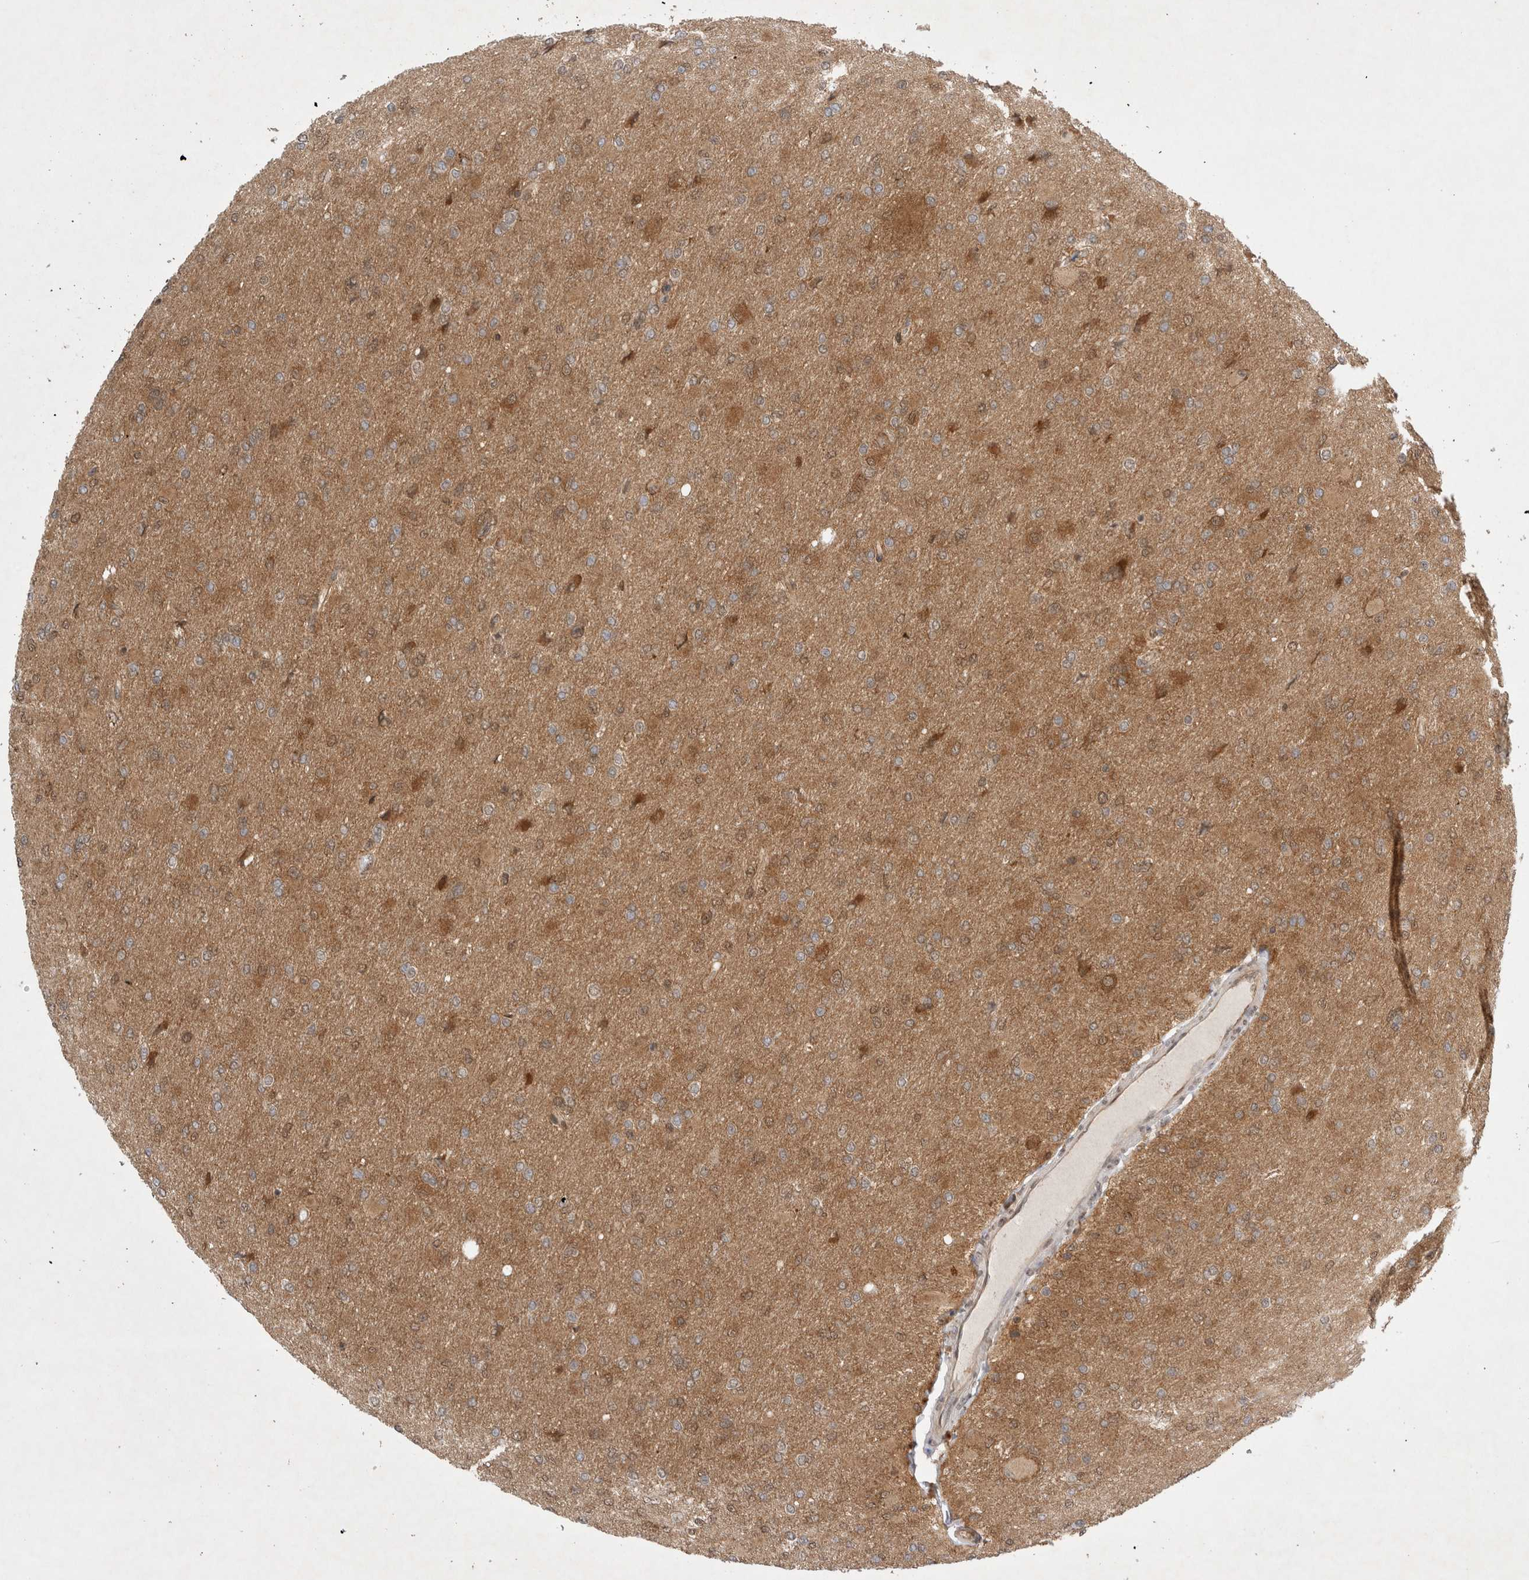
{"staining": {"intensity": "moderate", "quantity": "25%-75%", "location": "cytoplasmic/membranous"}, "tissue": "glioma", "cell_type": "Tumor cells", "image_type": "cancer", "snomed": [{"axis": "morphology", "description": "Glioma, malignant, High grade"}, {"axis": "topography", "description": "Cerebral cortex"}], "caption": "High-power microscopy captured an IHC histopathology image of malignant glioma (high-grade), revealing moderate cytoplasmic/membranous positivity in approximately 25%-75% of tumor cells.", "gene": "WIPF2", "patient": {"sex": "female", "age": 36}}